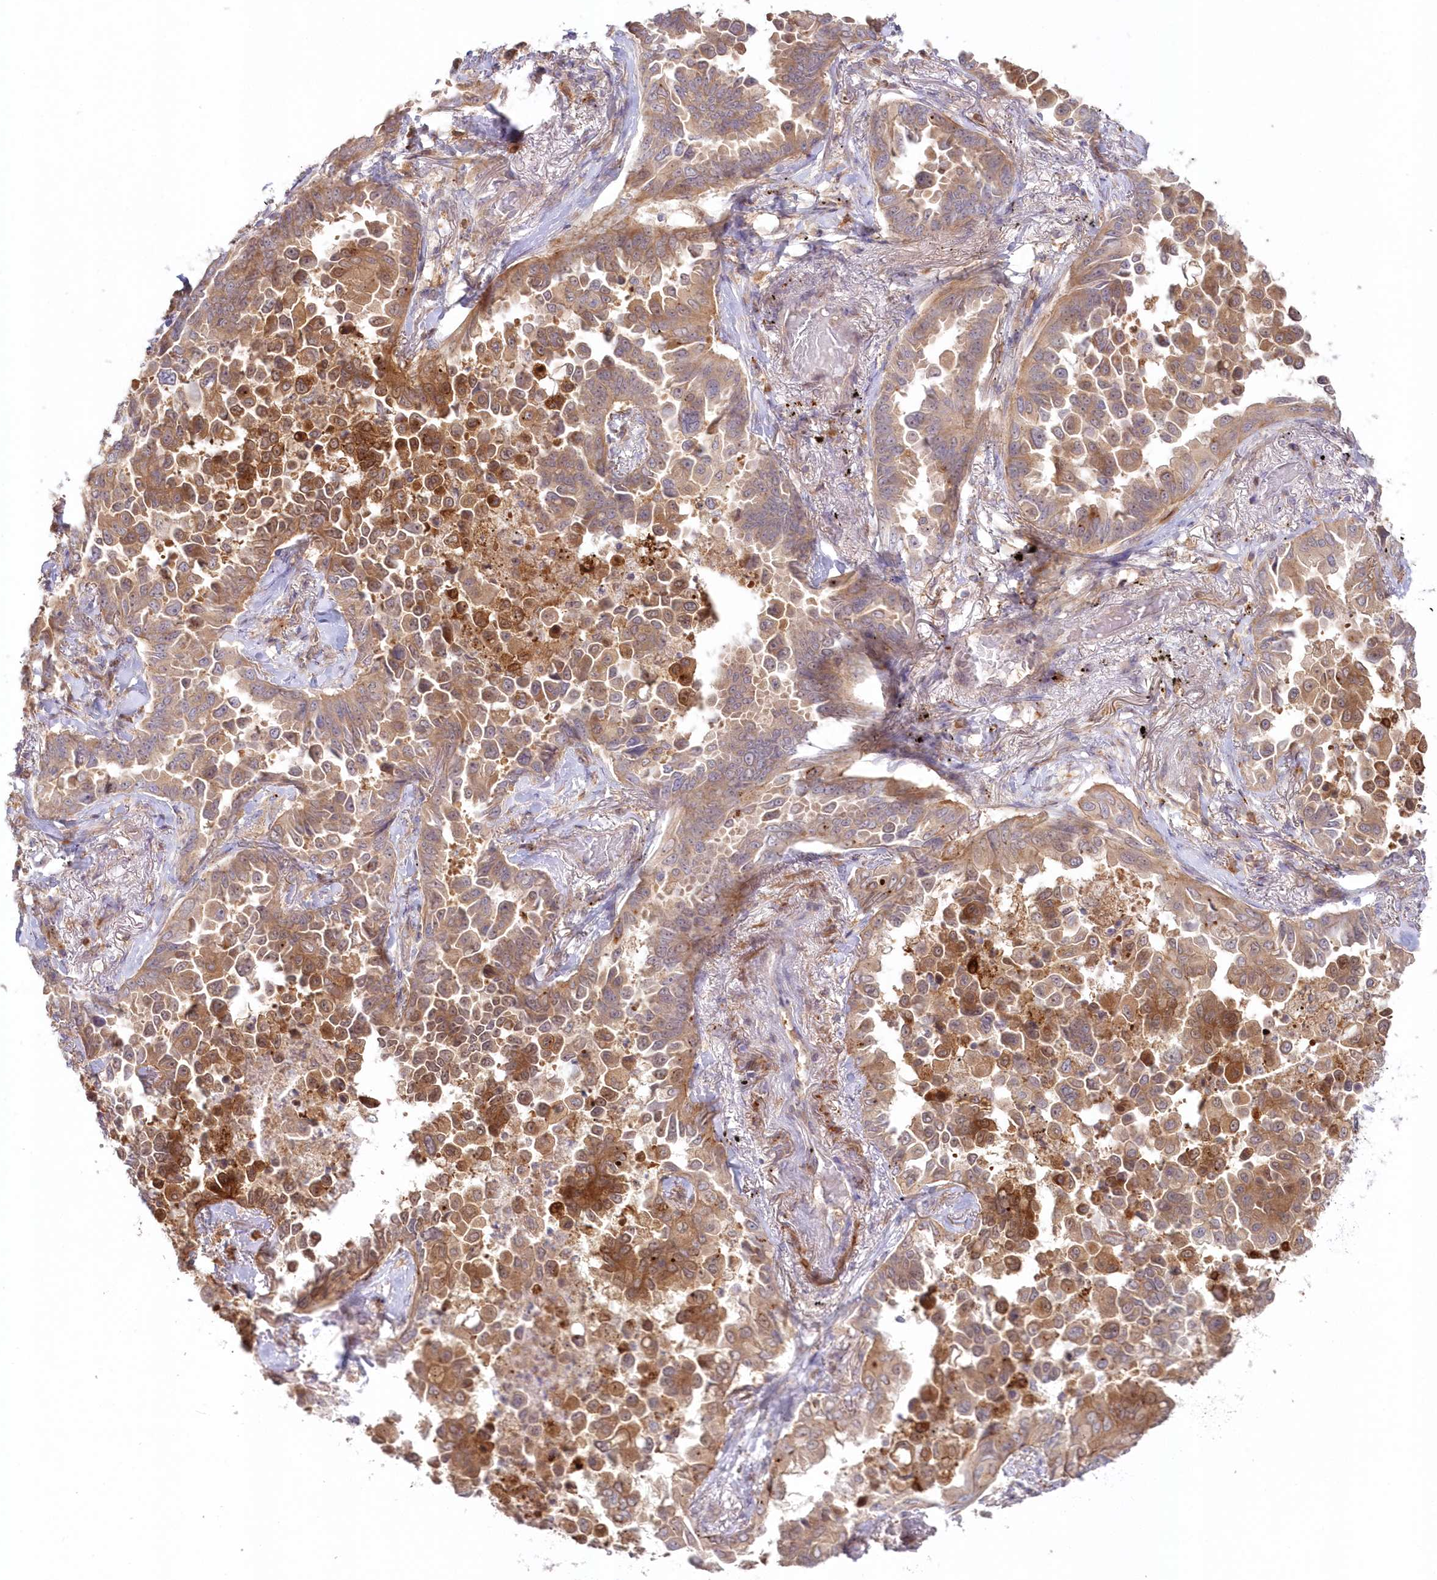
{"staining": {"intensity": "moderate", "quantity": ">75%", "location": "cytoplasmic/membranous"}, "tissue": "lung cancer", "cell_type": "Tumor cells", "image_type": "cancer", "snomed": [{"axis": "morphology", "description": "Adenocarcinoma, NOS"}, {"axis": "topography", "description": "Lung"}], "caption": "Tumor cells reveal medium levels of moderate cytoplasmic/membranous expression in about >75% of cells in human lung adenocarcinoma. (DAB (3,3'-diaminobenzidine) IHC with brightfield microscopy, high magnification).", "gene": "GBE1", "patient": {"sex": "female", "age": 67}}